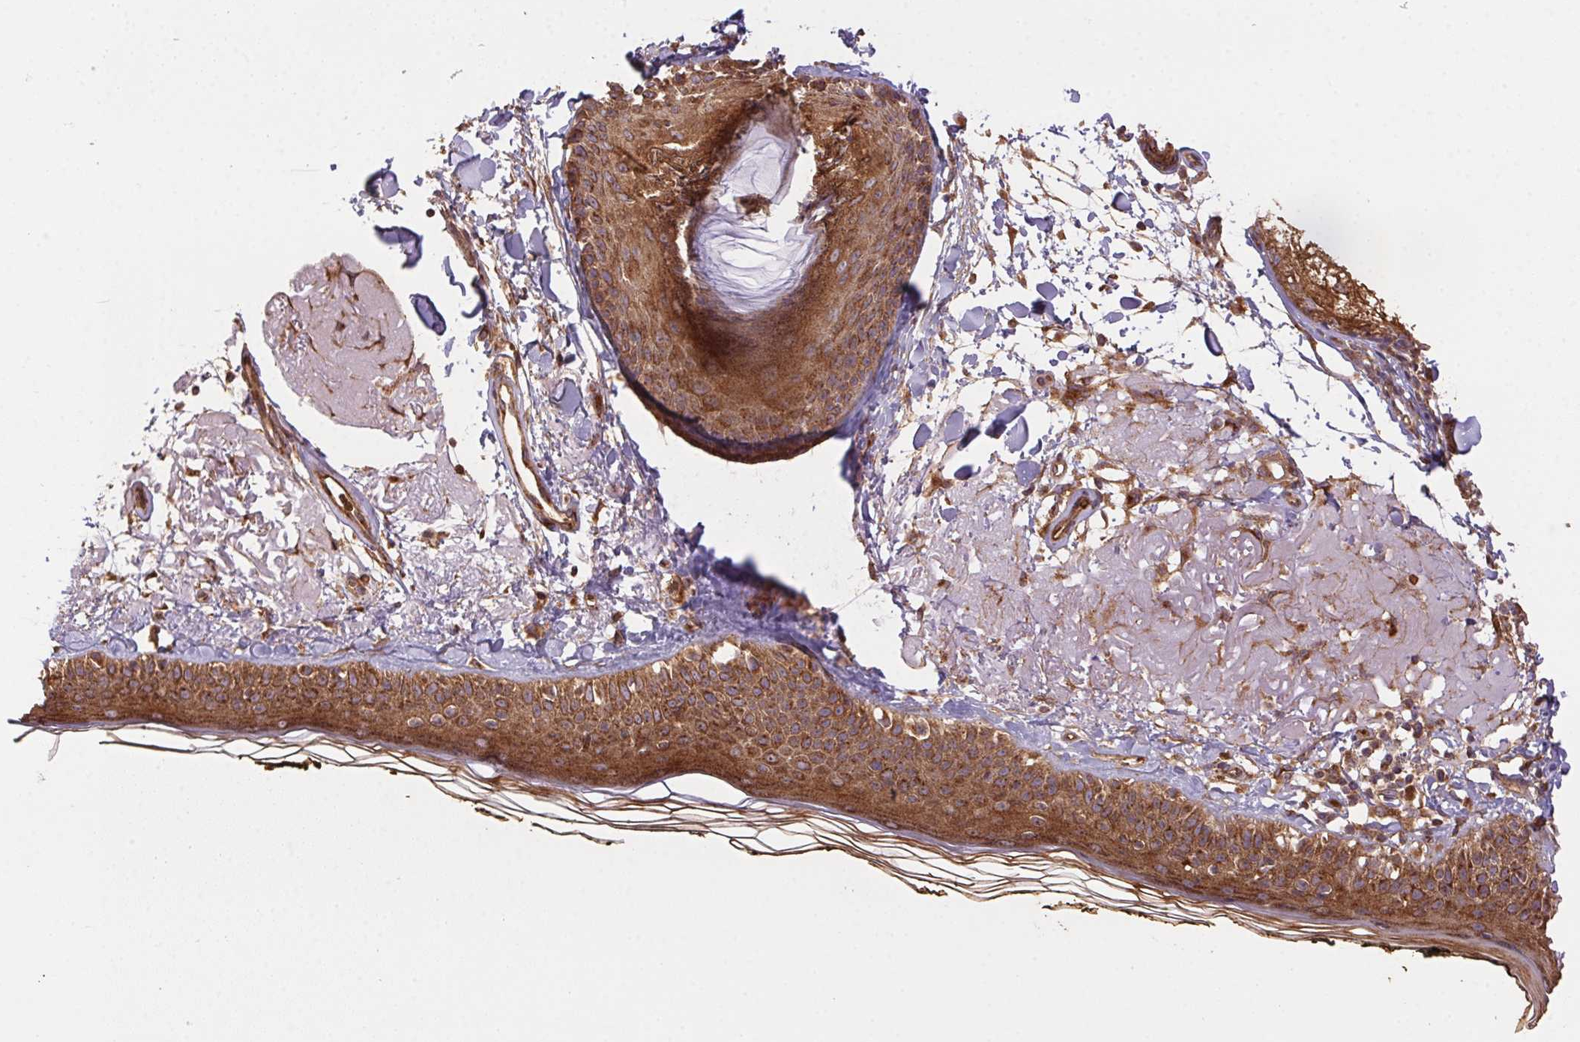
{"staining": {"intensity": "moderate", "quantity": ">75%", "location": "cytoplasmic/membranous"}, "tissue": "skin", "cell_type": "Fibroblasts", "image_type": "normal", "snomed": [{"axis": "morphology", "description": "Normal tissue, NOS"}, {"axis": "topography", "description": "Skin"}], "caption": "Fibroblasts display medium levels of moderate cytoplasmic/membranous staining in approximately >75% of cells in benign skin.", "gene": "USE1", "patient": {"sex": "male", "age": 76}}